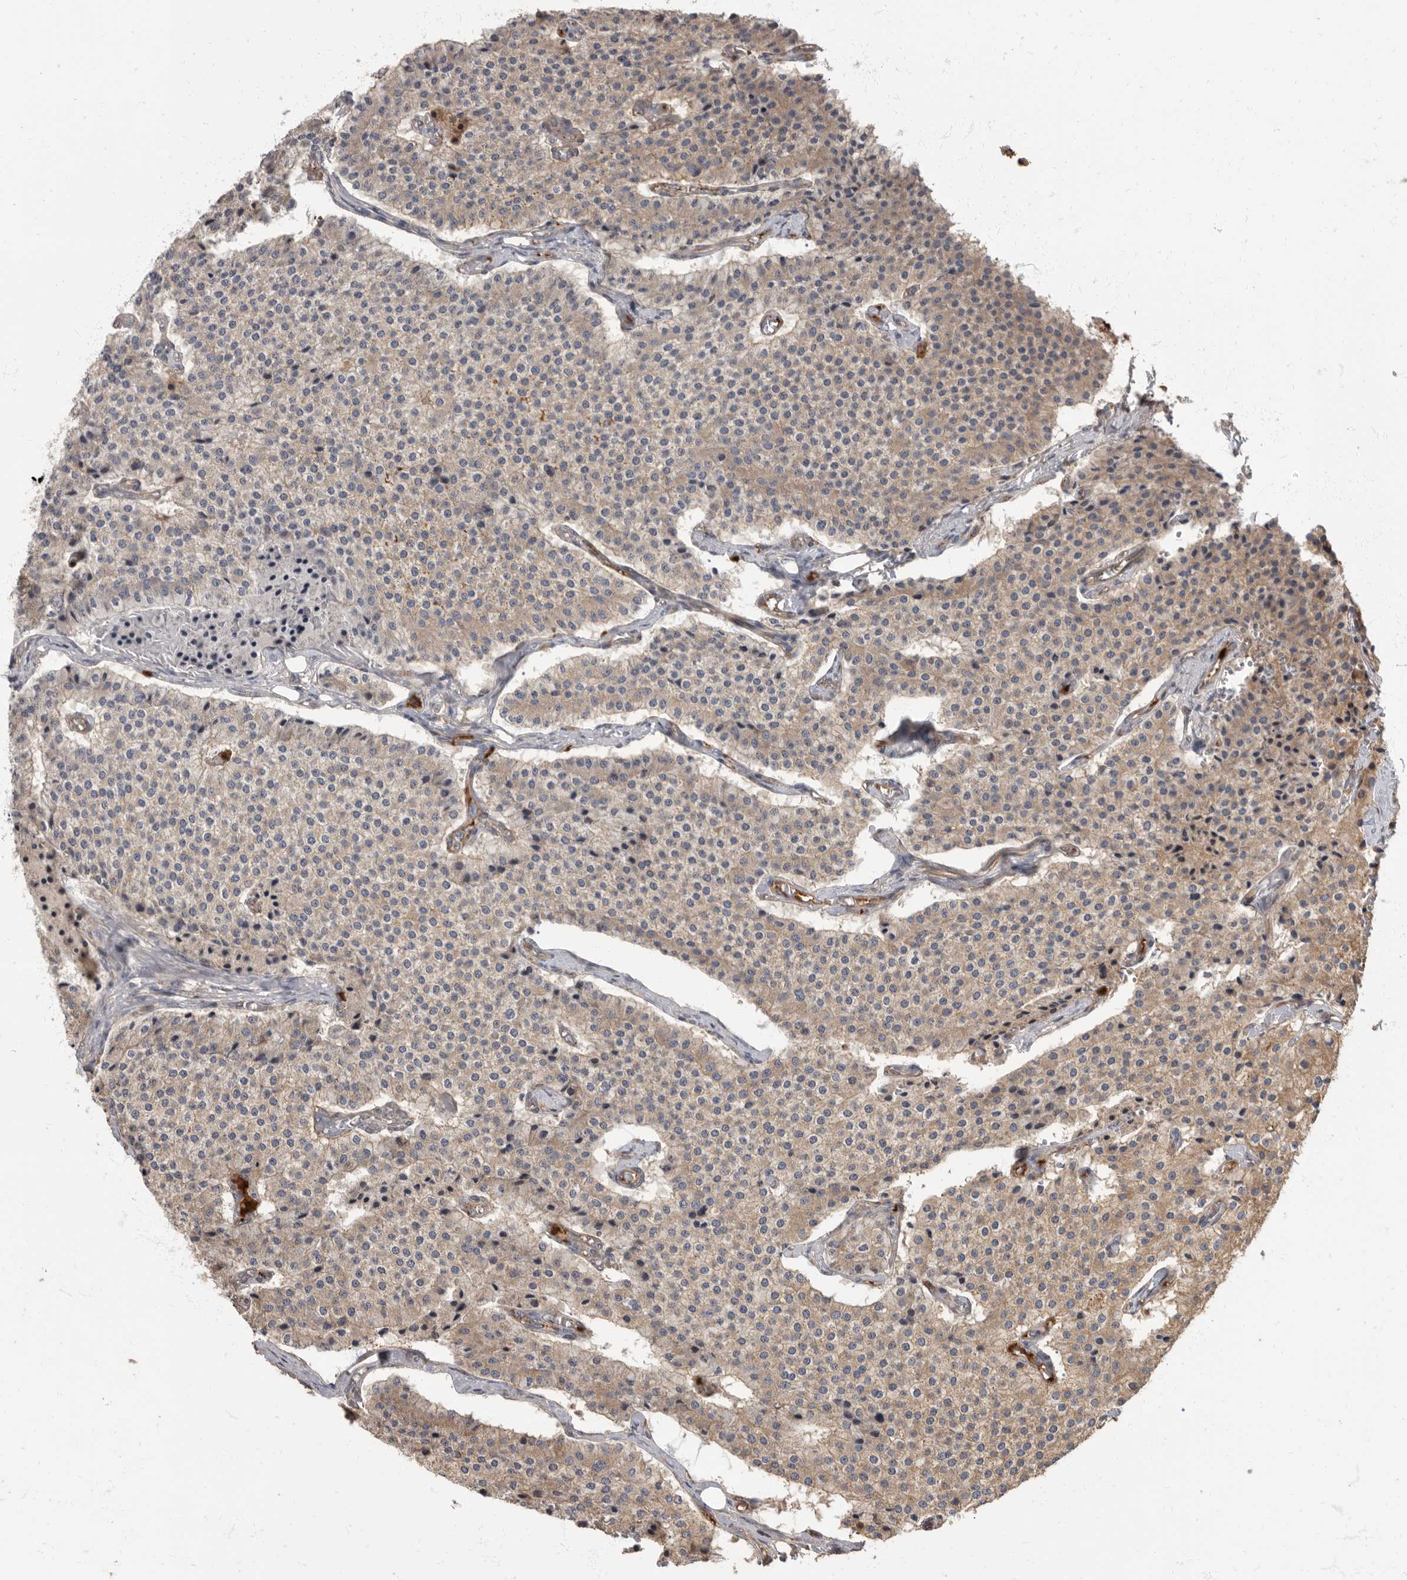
{"staining": {"intensity": "weak", "quantity": ">75%", "location": "cytoplasmic/membranous"}, "tissue": "carcinoid", "cell_type": "Tumor cells", "image_type": "cancer", "snomed": [{"axis": "morphology", "description": "Carcinoid, malignant, NOS"}, {"axis": "topography", "description": "Colon"}], "caption": "Carcinoid stained with IHC displays weak cytoplasmic/membranous expression in approximately >75% of tumor cells.", "gene": "DAAM1", "patient": {"sex": "female", "age": 52}}